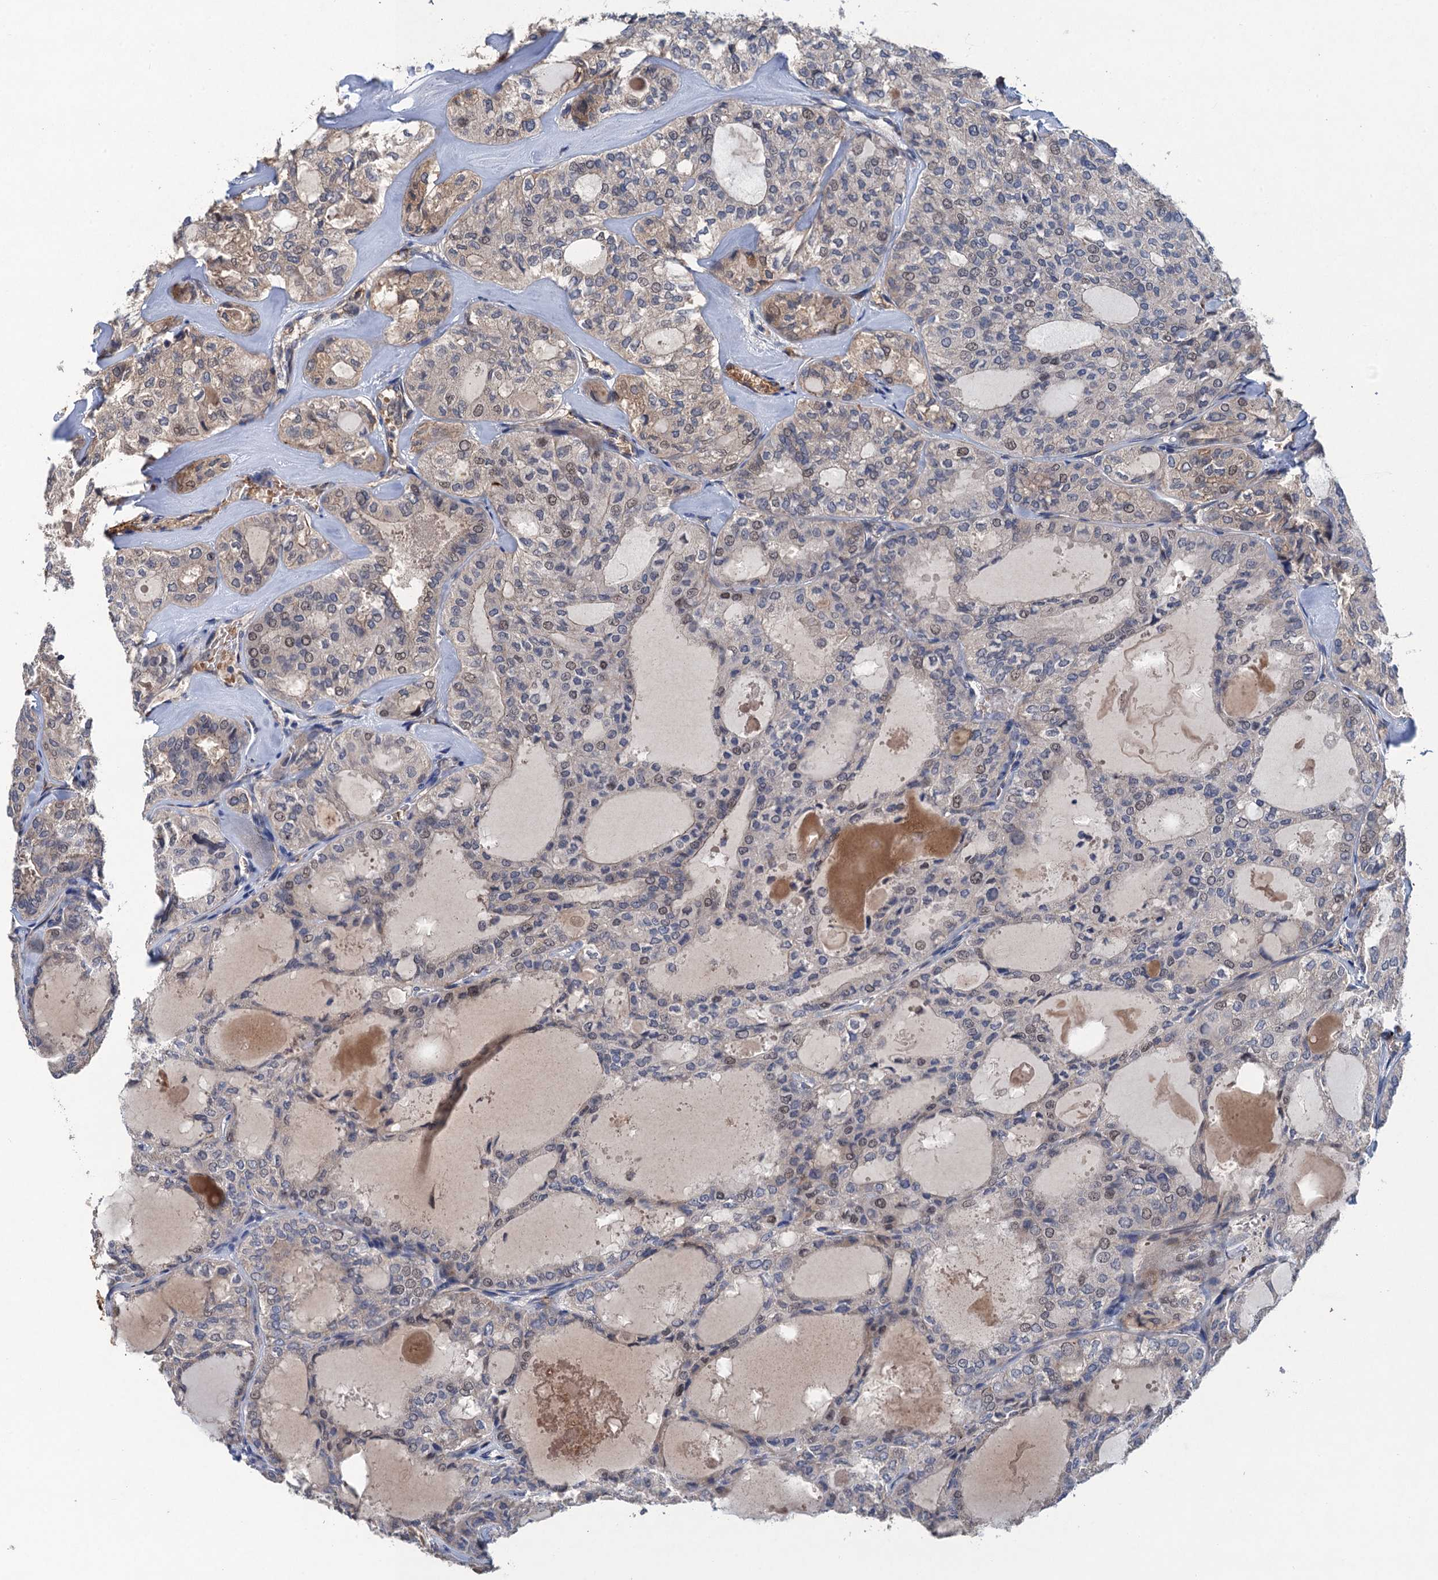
{"staining": {"intensity": "weak", "quantity": "<25%", "location": "nuclear"}, "tissue": "thyroid cancer", "cell_type": "Tumor cells", "image_type": "cancer", "snomed": [{"axis": "morphology", "description": "Follicular adenoma carcinoma, NOS"}, {"axis": "topography", "description": "Thyroid gland"}], "caption": "Protein analysis of follicular adenoma carcinoma (thyroid) reveals no significant positivity in tumor cells. The staining is performed using DAB brown chromogen with nuclei counter-stained in using hematoxylin.", "gene": "TRAF7", "patient": {"sex": "male", "age": 75}}